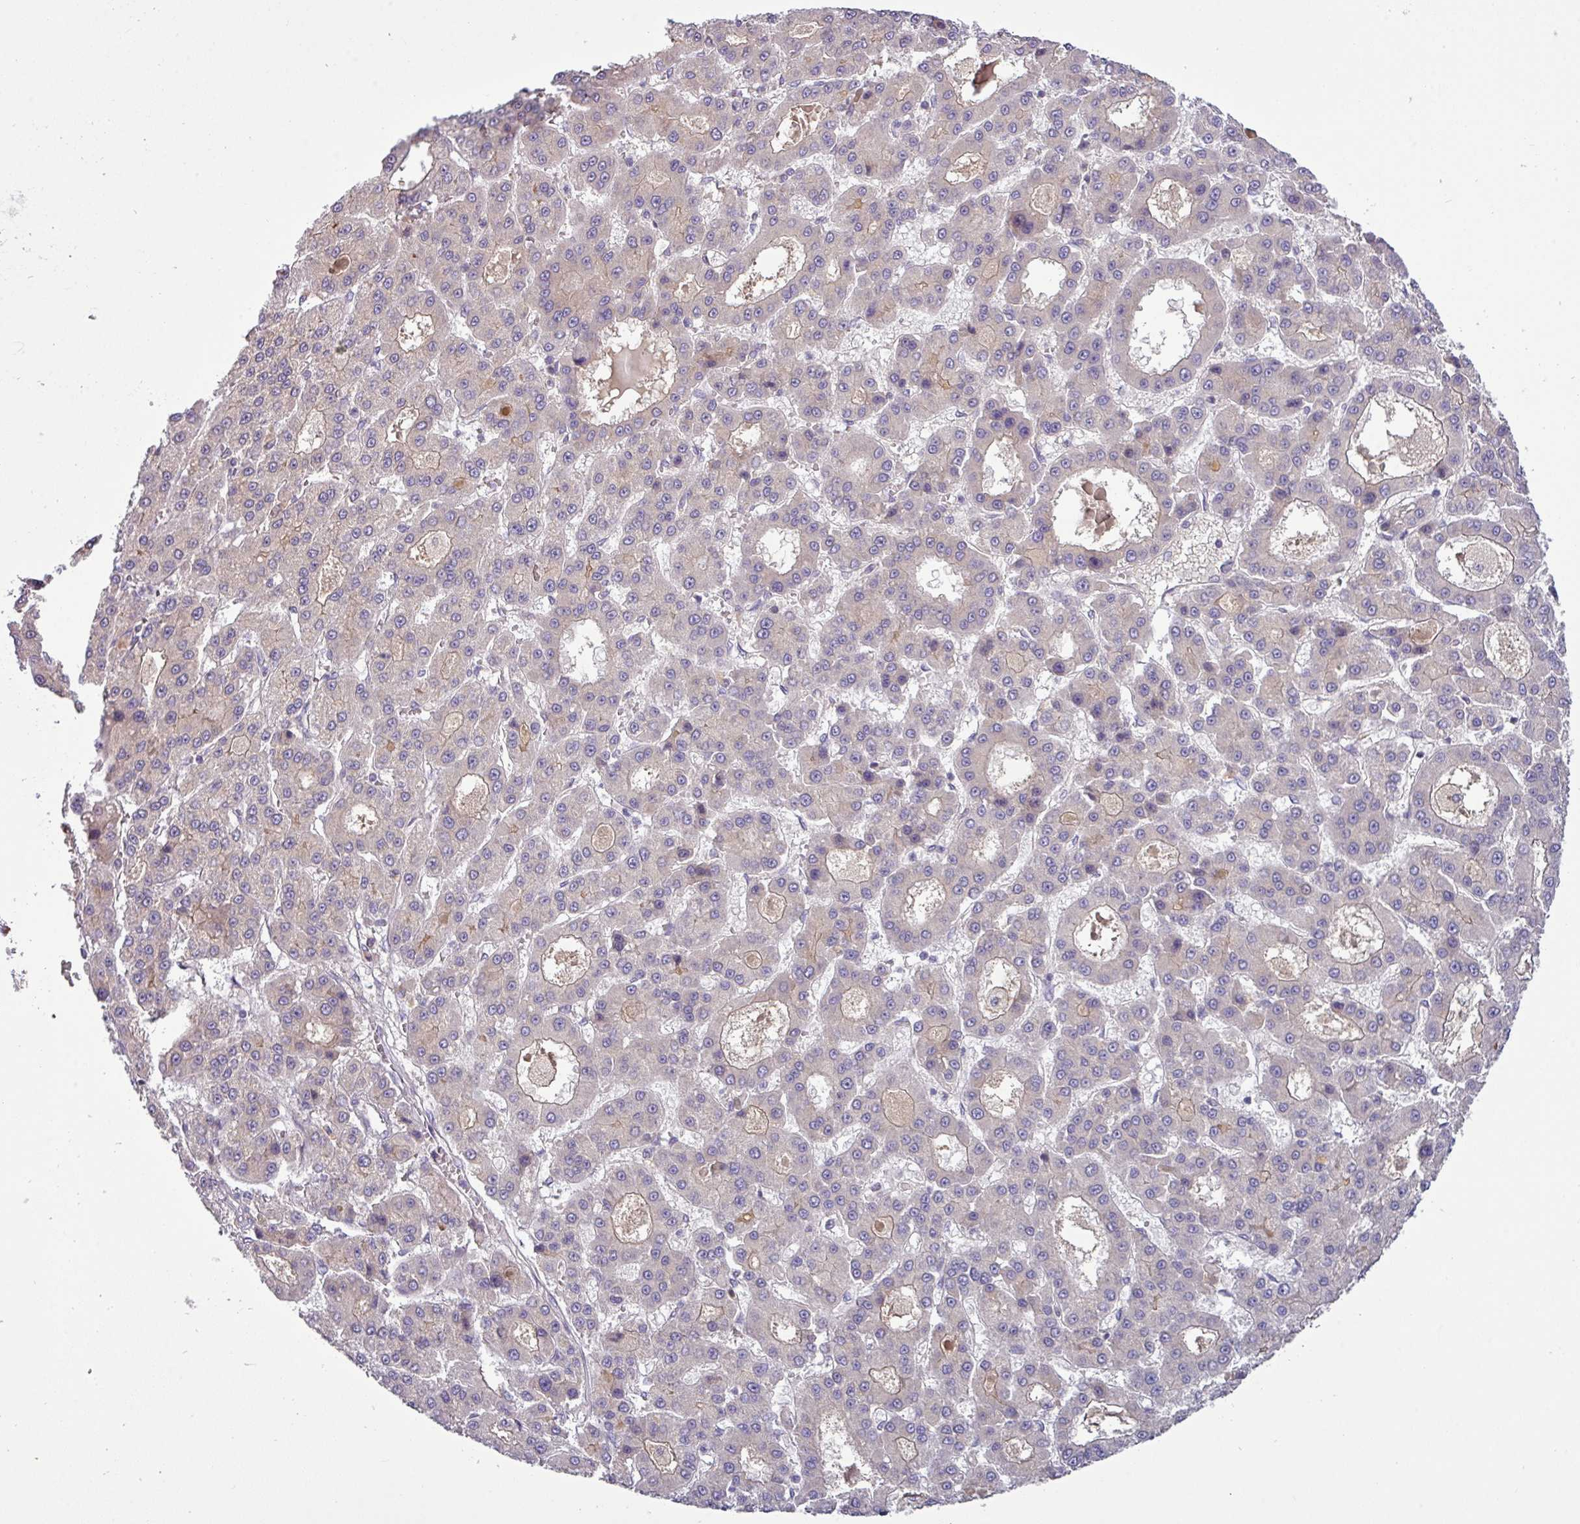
{"staining": {"intensity": "negative", "quantity": "none", "location": "none"}, "tissue": "liver cancer", "cell_type": "Tumor cells", "image_type": "cancer", "snomed": [{"axis": "morphology", "description": "Carcinoma, Hepatocellular, NOS"}, {"axis": "topography", "description": "Liver"}], "caption": "This is an IHC image of liver cancer. There is no positivity in tumor cells.", "gene": "TMEM62", "patient": {"sex": "male", "age": 70}}